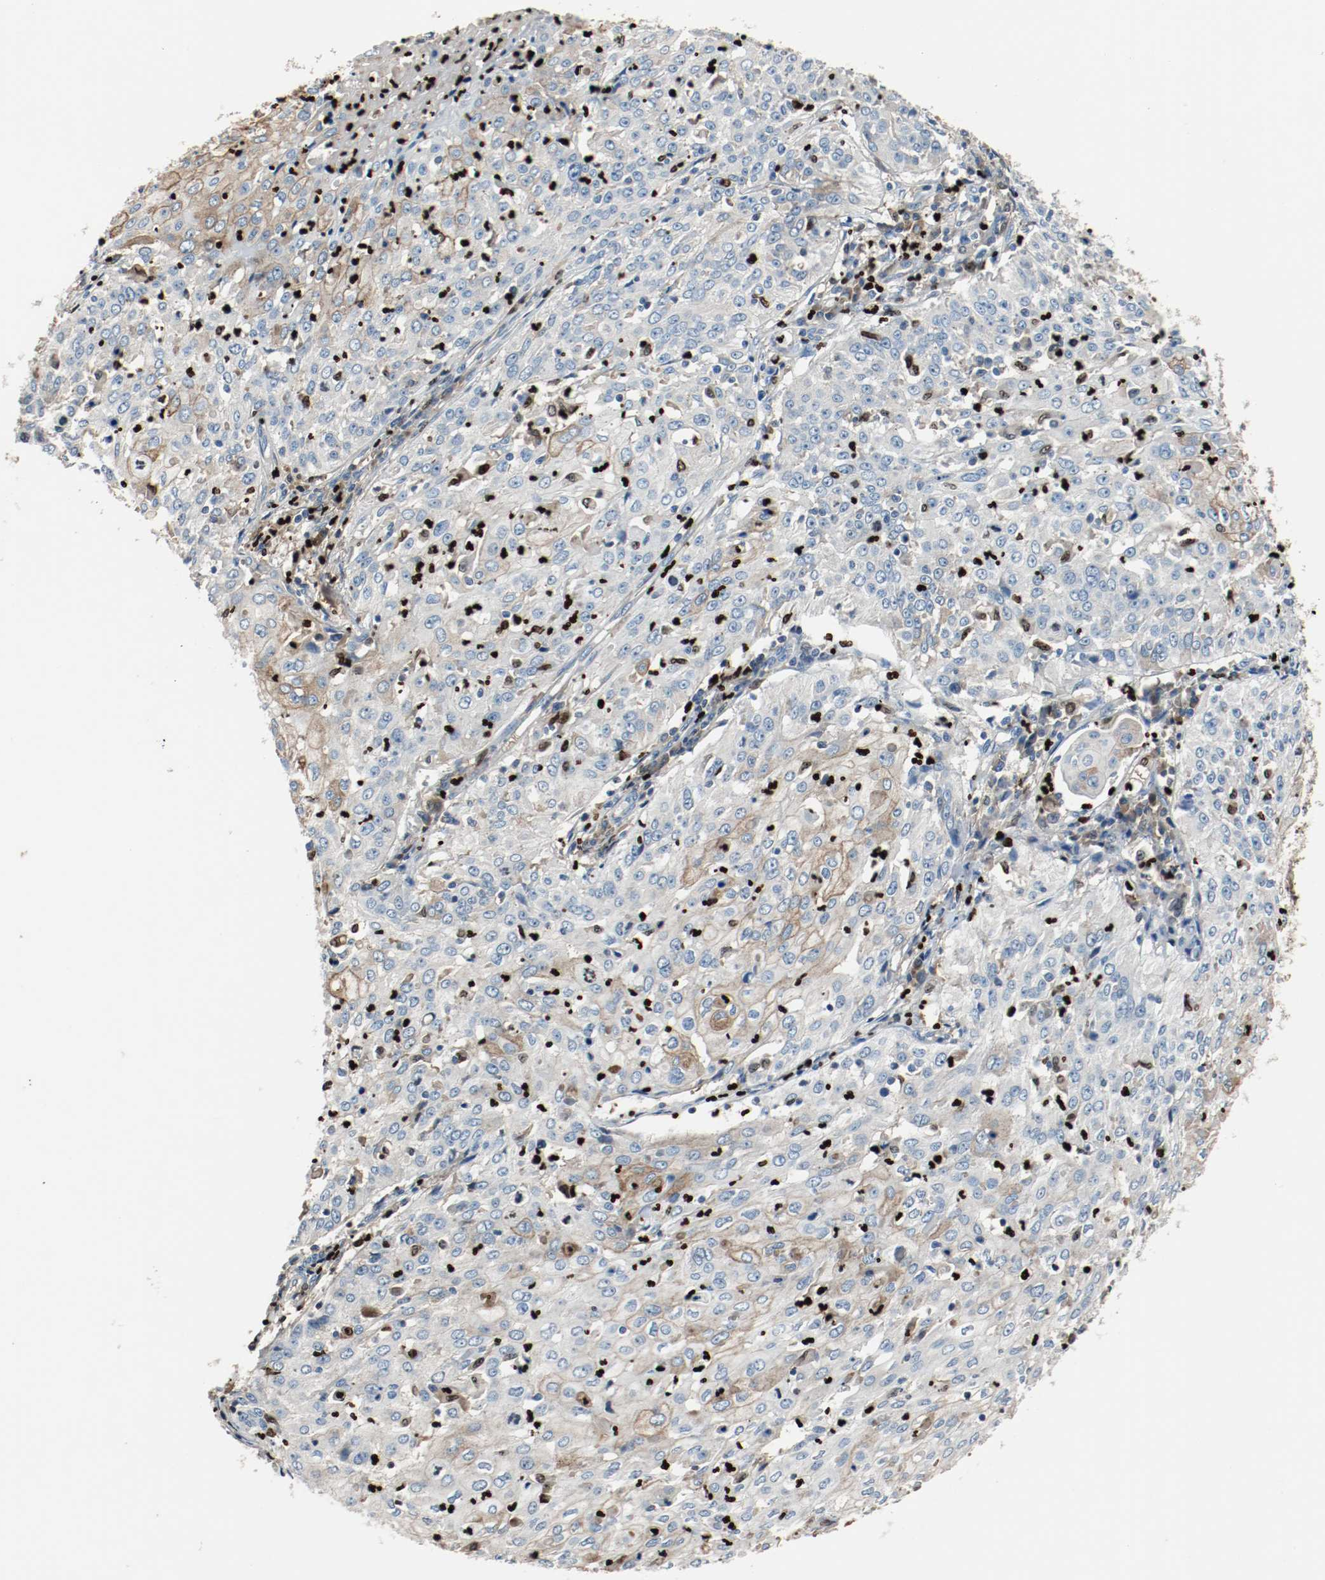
{"staining": {"intensity": "weak", "quantity": "<25%", "location": "cytoplasmic/membranous"}, "tissue": "cervical cancer", "cell_type": "Tumor cells", "image_type": "cancer", "snomed": [{"axis": "morphology", "description": "Squamous cell carcinoma, NOS"}, {"axis": "topography", "description": "Cervix"}], "caption": "Photomicrograph shows no significant protein expression in tumor cells of cervical cancer (squamous cell carcinoma). (DAB IHC with hematoxylin counter stain).", "gene": "BLK", "patient": {"sex": "female", "age": 39}}